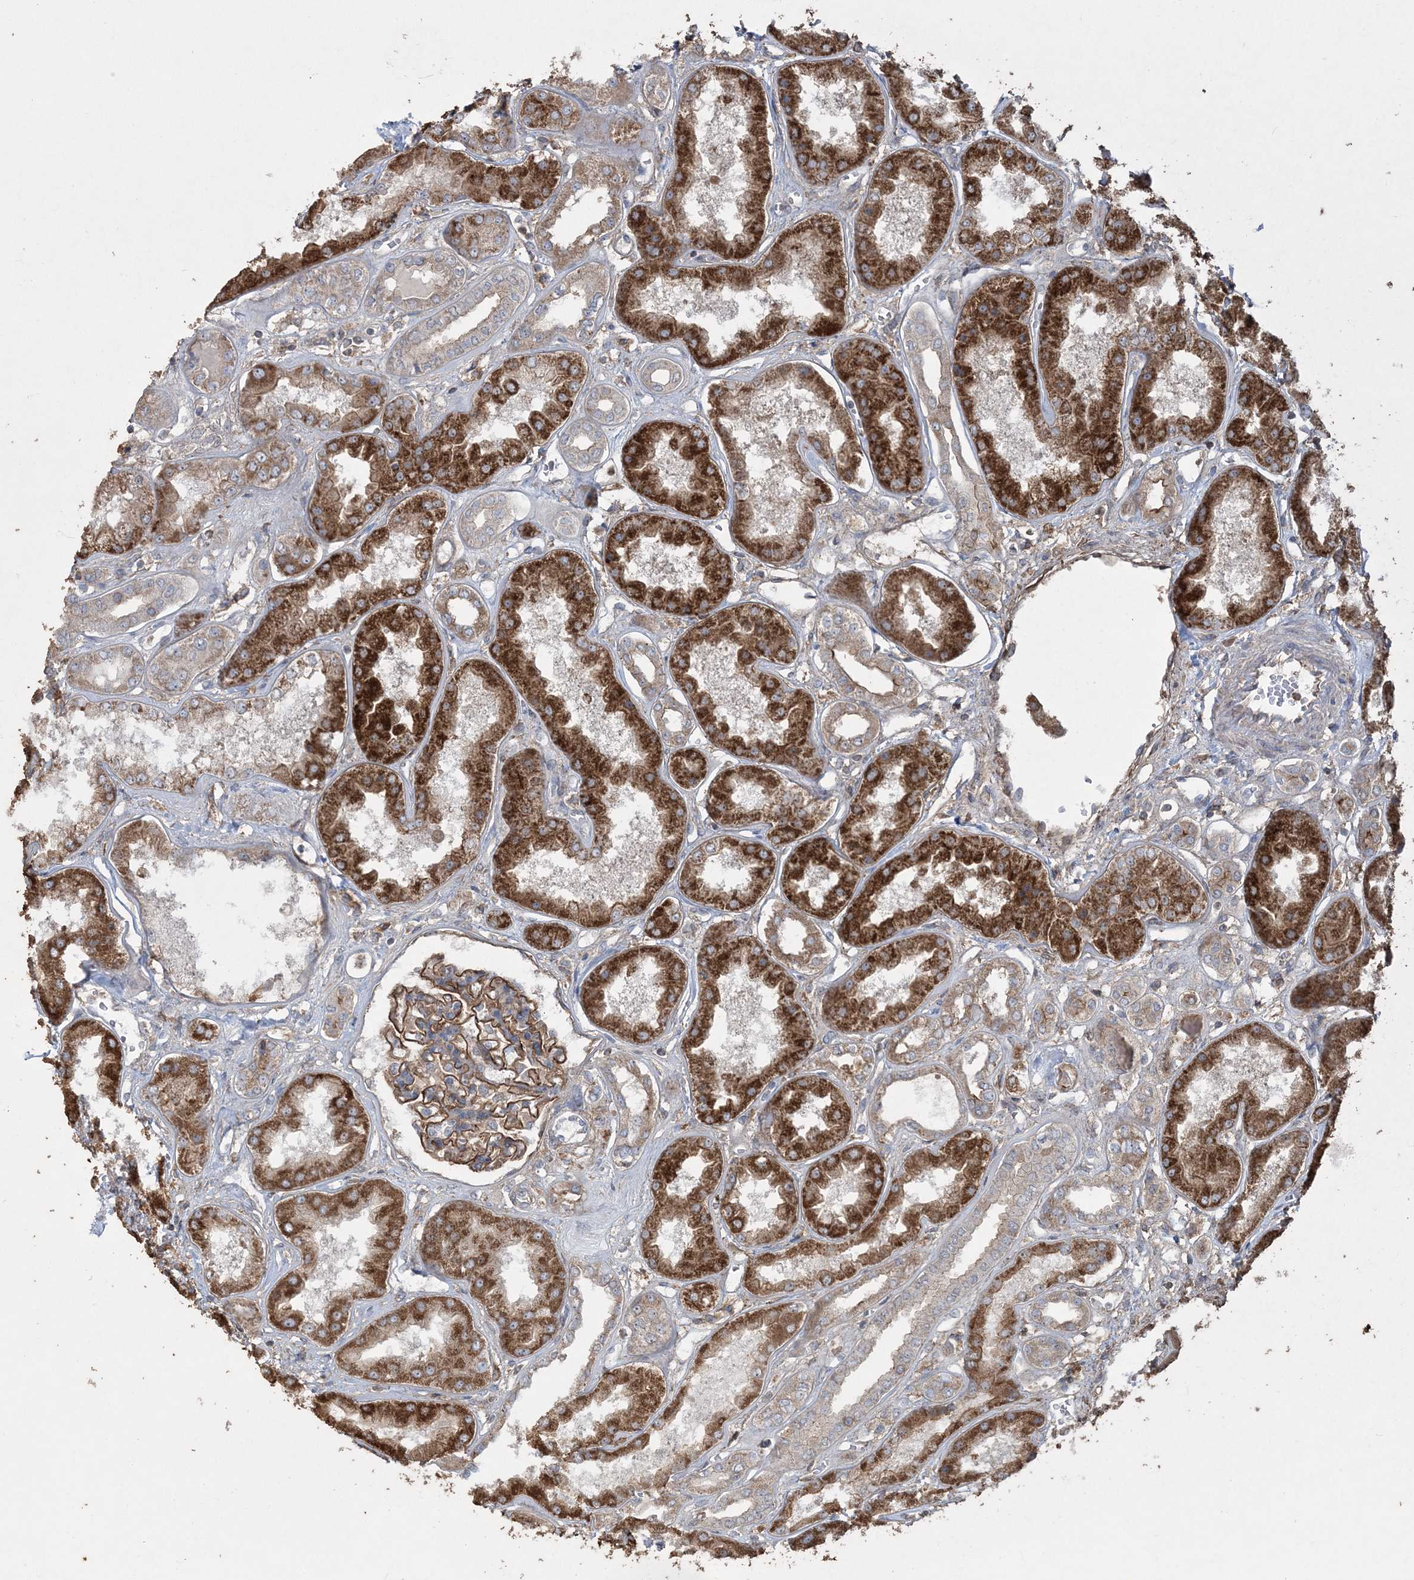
{"staining": {"intensity": "strong", "quantity": "25%-75%", "location": "cytoplasmic/membranous"}, "tissue": "kidney", "cell_type": "Cells in glomeruli", "image_type": "normal", "snomed": [{"axis": "morphology", "description": "Normal tissue, NOS"}, {"axis": "topography", "description": "Kidney"}], "caption": "Immunohistochemistry image of unremarkable kidney stained for a protein (brown), which demonstrates high levels of strong cytoplasmic/membranous expression in about 25%-75% of cells in glomeruli.", "gene": "TTC7A", "patient": {"sex": "female", "age": 56}}